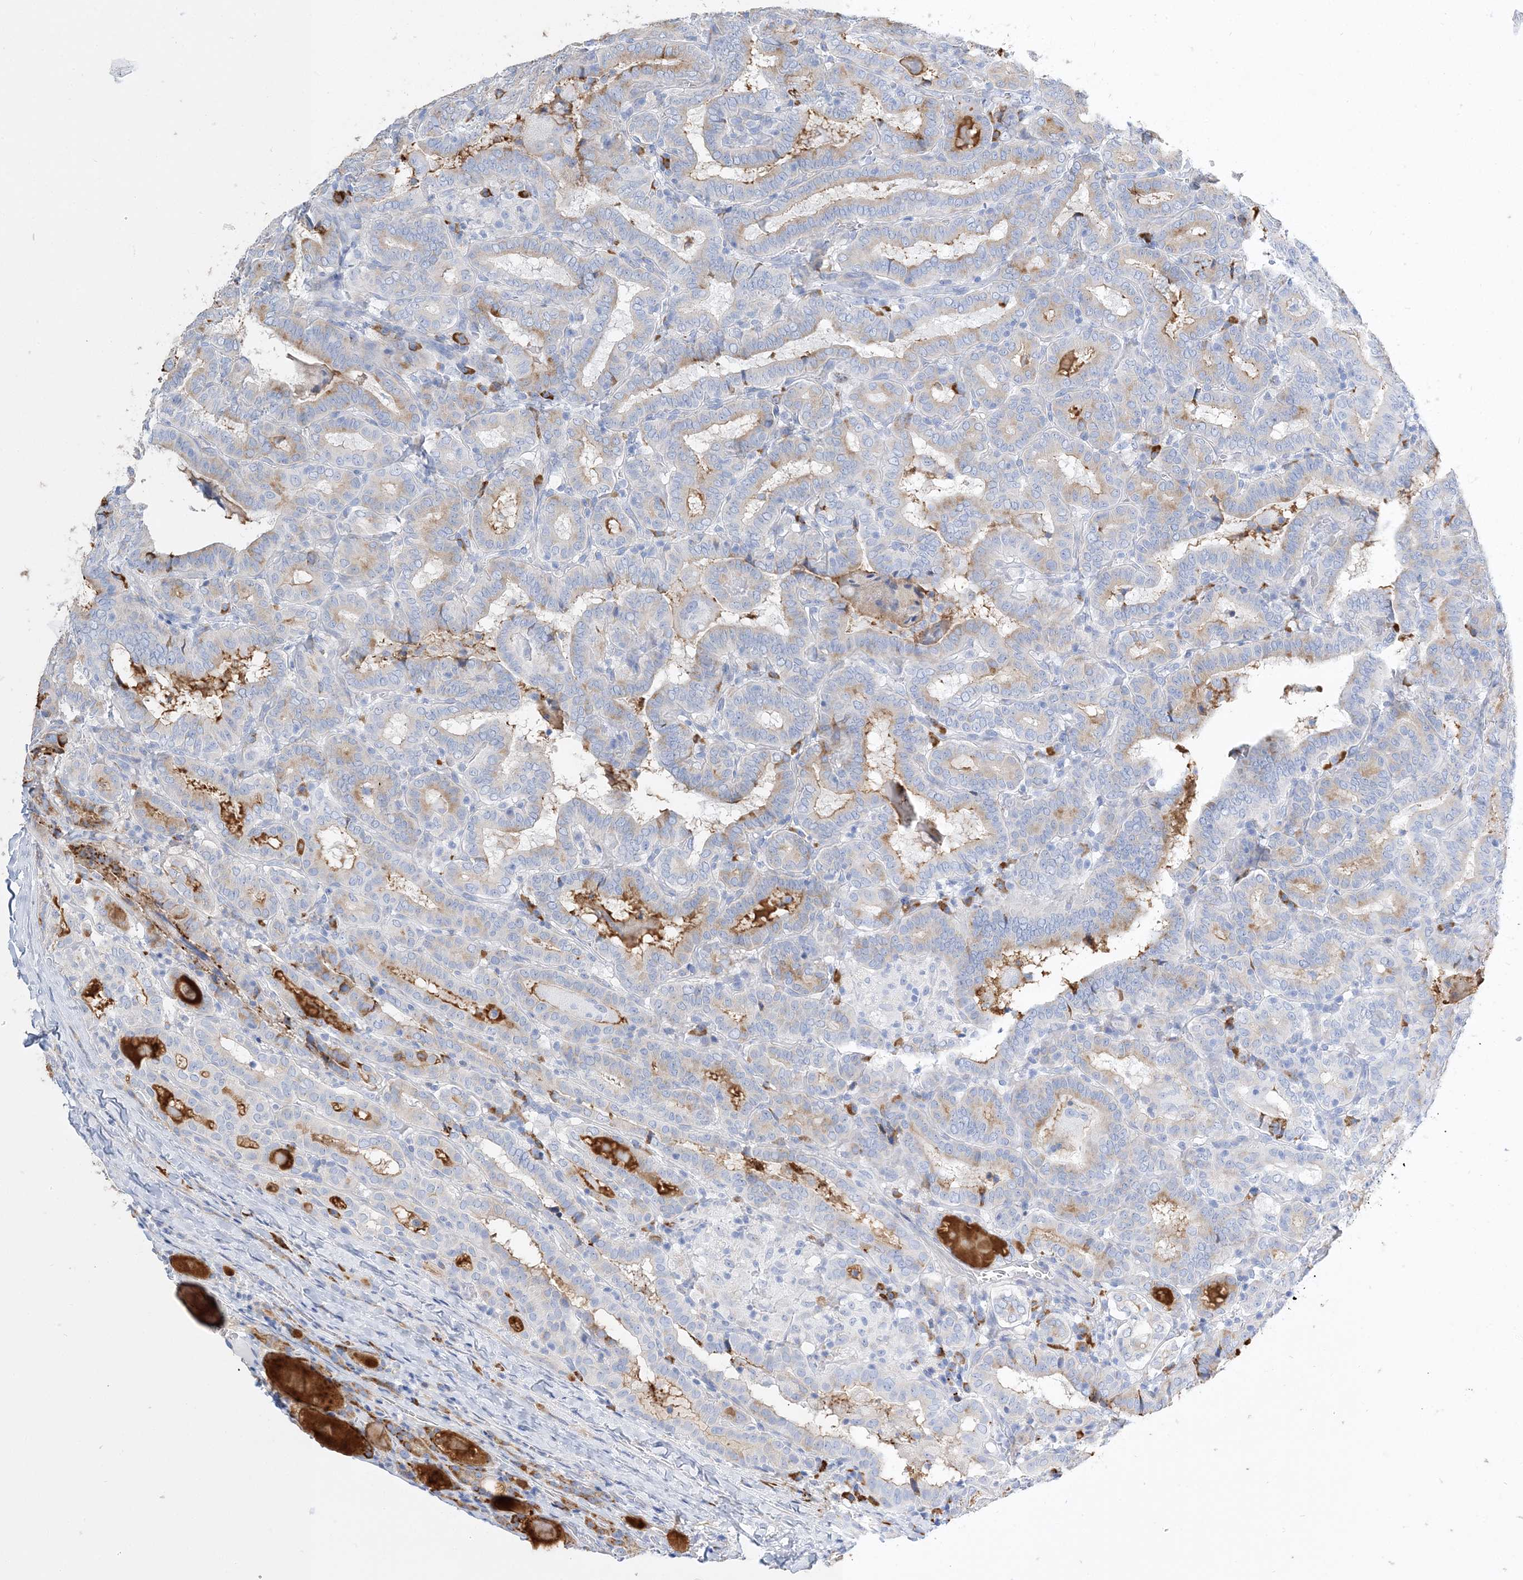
{"staining": {"intensity": "moderate", "quantity": "<25%", "location": "cytoplasmic/membranous"}, "tissue": "thyroid cancer", "cell_type": "Tumor cells", "image_type": "cancer", "snomed": [{"axis": "morphology", "description": "Papillary adenocarcinoma, NOS"}, {"axis": "topography", "description": "Thyroid gland"}], "caption": "A brown stain highlights moderate cytoplasmic/membranous positivity of a protein in thyroid cancer tumor cells.", "gene": "TSPYL6", "patient": {"sex": "female", "age": 72}}